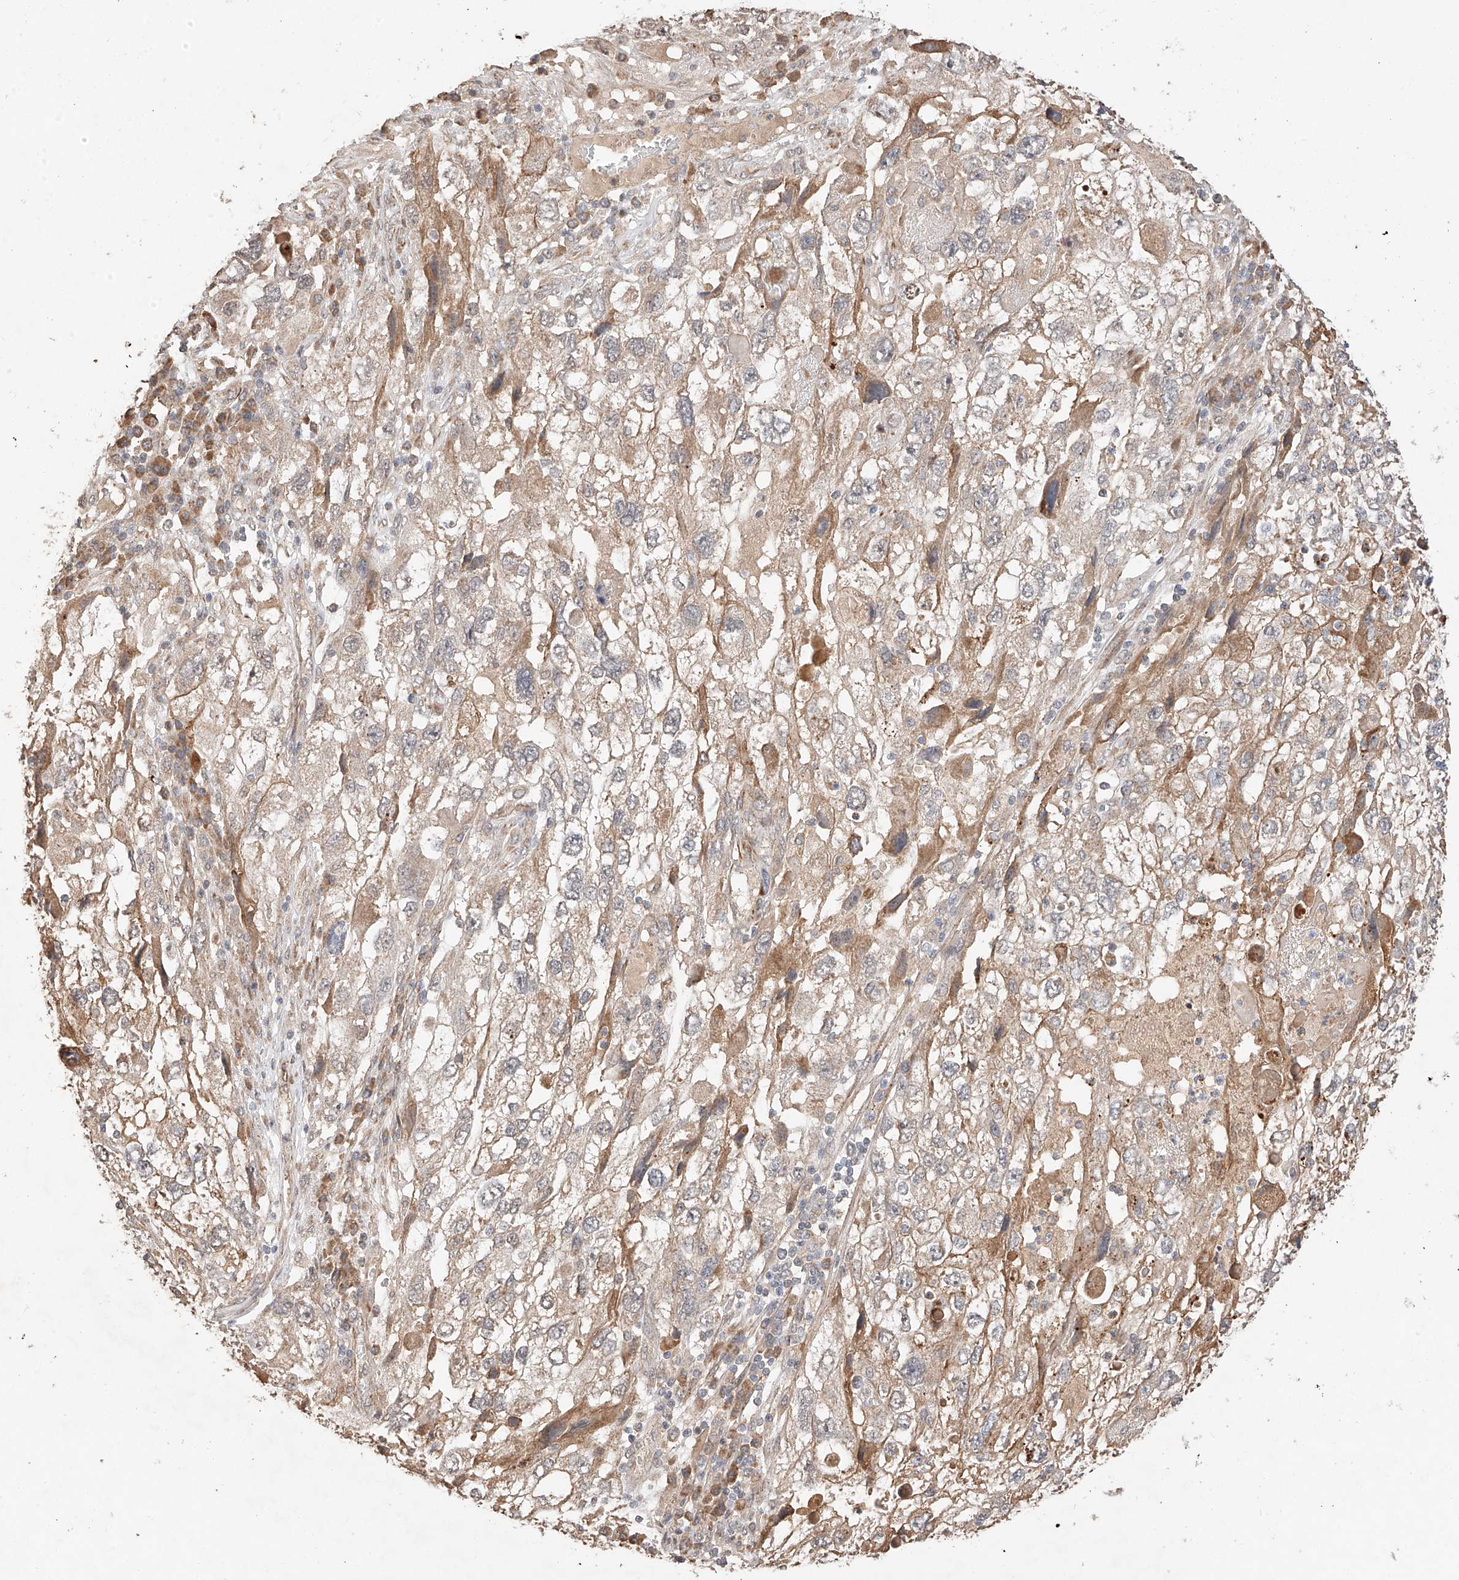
{"staining": {"intensity": "weak", "quantity": "25%-75%", "location": "cytoplasmic/membranous"}, "tissue": "endometrial cancer", "cell_type": "Tumor cells", "image_type": "cancer", "snomed": [{"axis": "morphology", "description": "Adenocarcinoma, NOS"}, {"axis": "topography", "description": "Endometrium"}], "caption": "This is an image of immunohistochemistry (IHC) staining of endometrial adenocarcinoma, which shows weak staining in the cytoplasmic/membranous of tumor cells.", "gene": "SUSD6", "patient": {"sex": "female", "age": 49}}